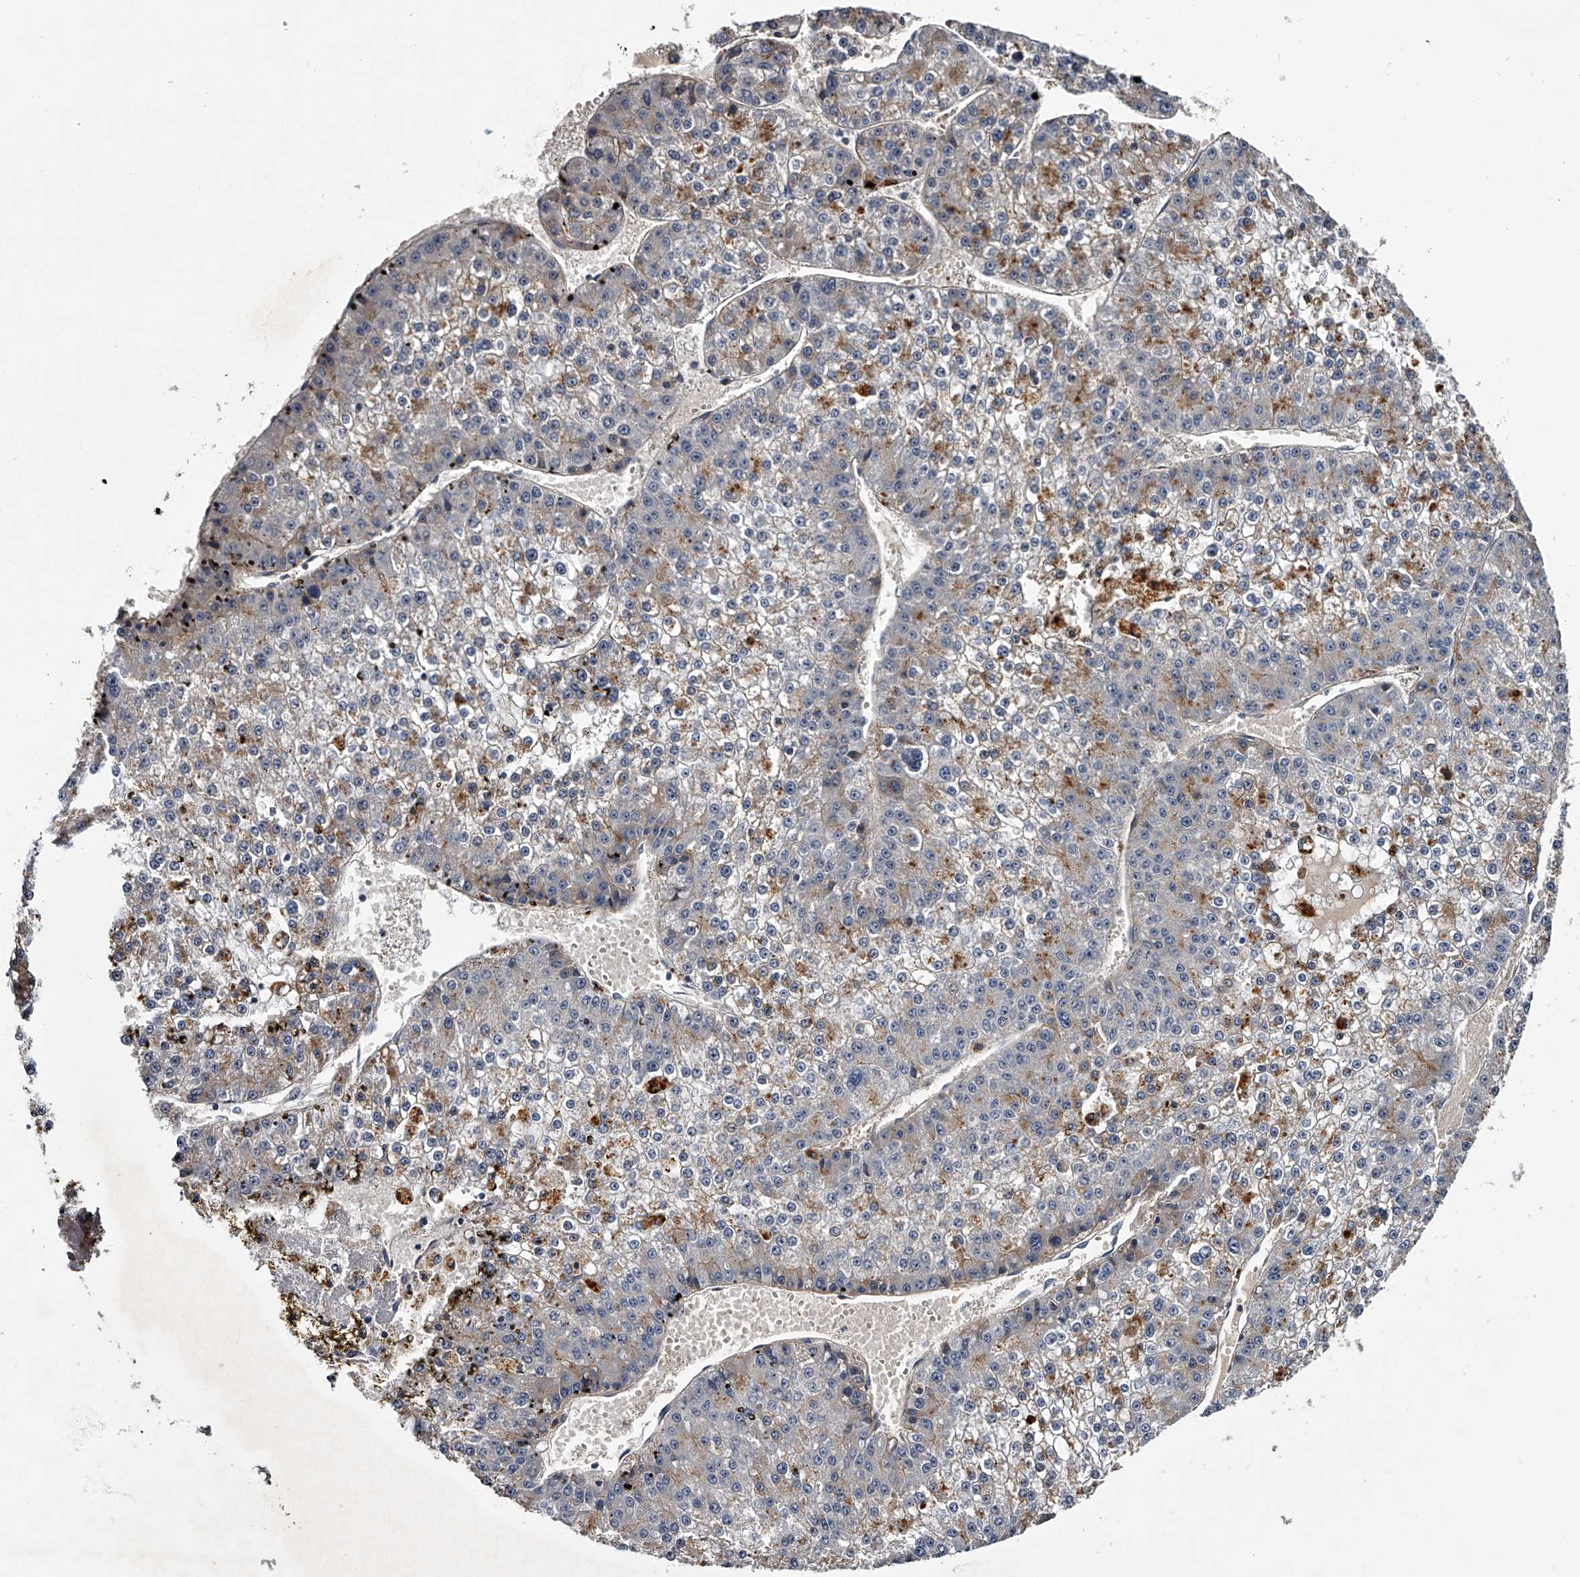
{"staining": {"intensity": "moderate", "quantity": "<25%", "location": "cytoplasmic/membranous"}, "tissue": "liver cancer", "cell_type": "Tumor cells", "image_type": "cancer", "snomed": [{"axis": "morphology", "description": "Carcinoma, Hepatocellular, NOS"}, {"axis": "topography", "description": "Liver"}], "caption": "Liver hepatocellular carcinoma stained with a brown dye shows moderate cytoplasmic/membranous positive positivity in approximately <25% of tumor cells.", "gene": "MDN1", "patient": {"sex": "female", "age": 73}}